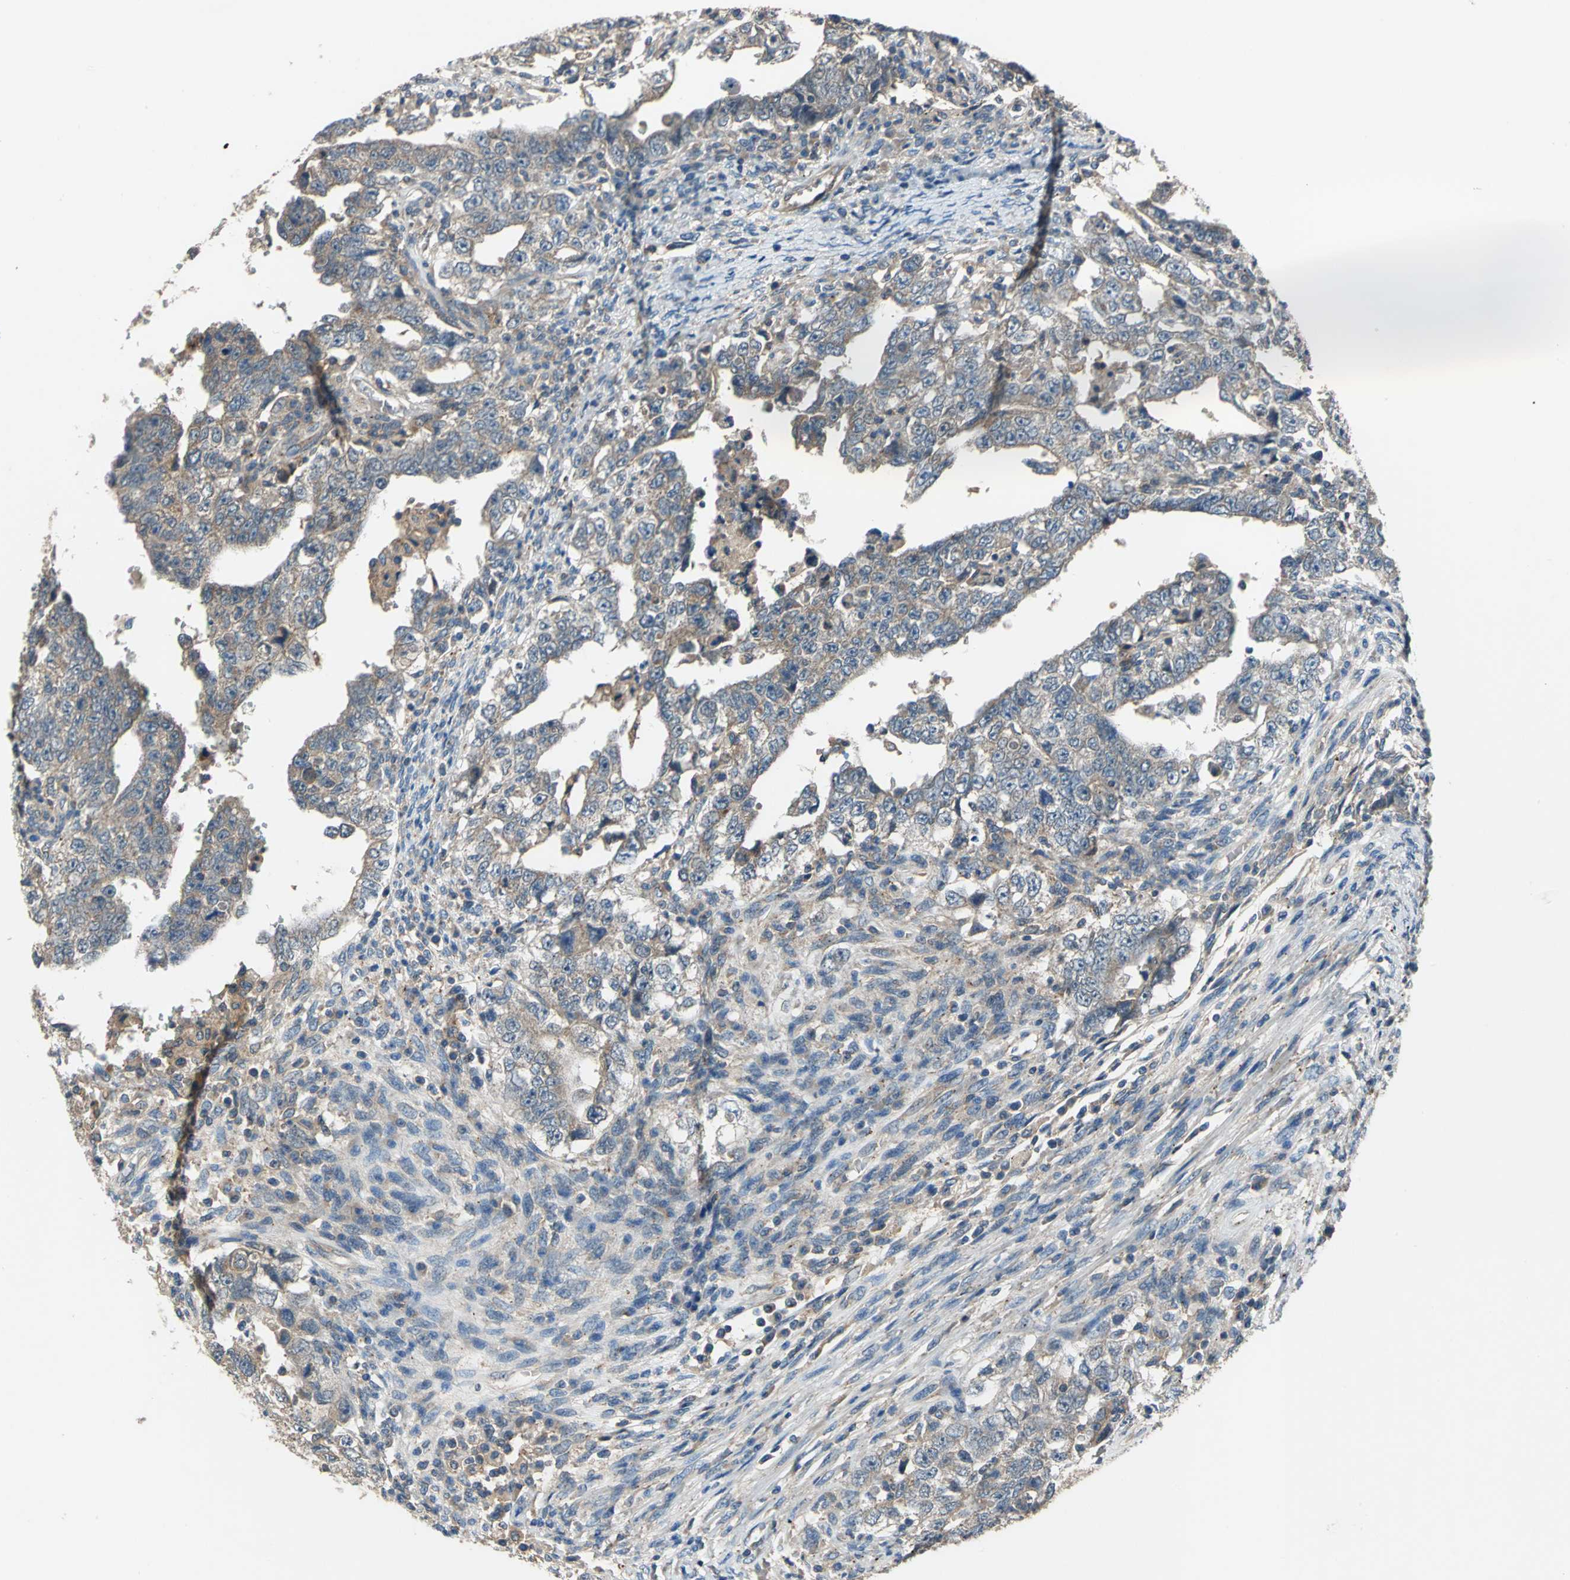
{"staining": {"intensity": "weak", "quantity": "<25%", "location": "cytoplasmic/membranous"}, "tissue": "testis cancer", "cell_type": "Tumor cells", "image_type": "cancer", "snomed": [{"axis": "morphology", "description": "Carcinoma, Embryonal, NOS"}, {"axis": "topography", "description": "Testis"}], "caption": "DAB immunohistochemical staining of human testis embryonal carcinoma reveals no significant expression in tumor cells.", "gene": "EMCN", "patient": {"sex": "male", "age": 26}}